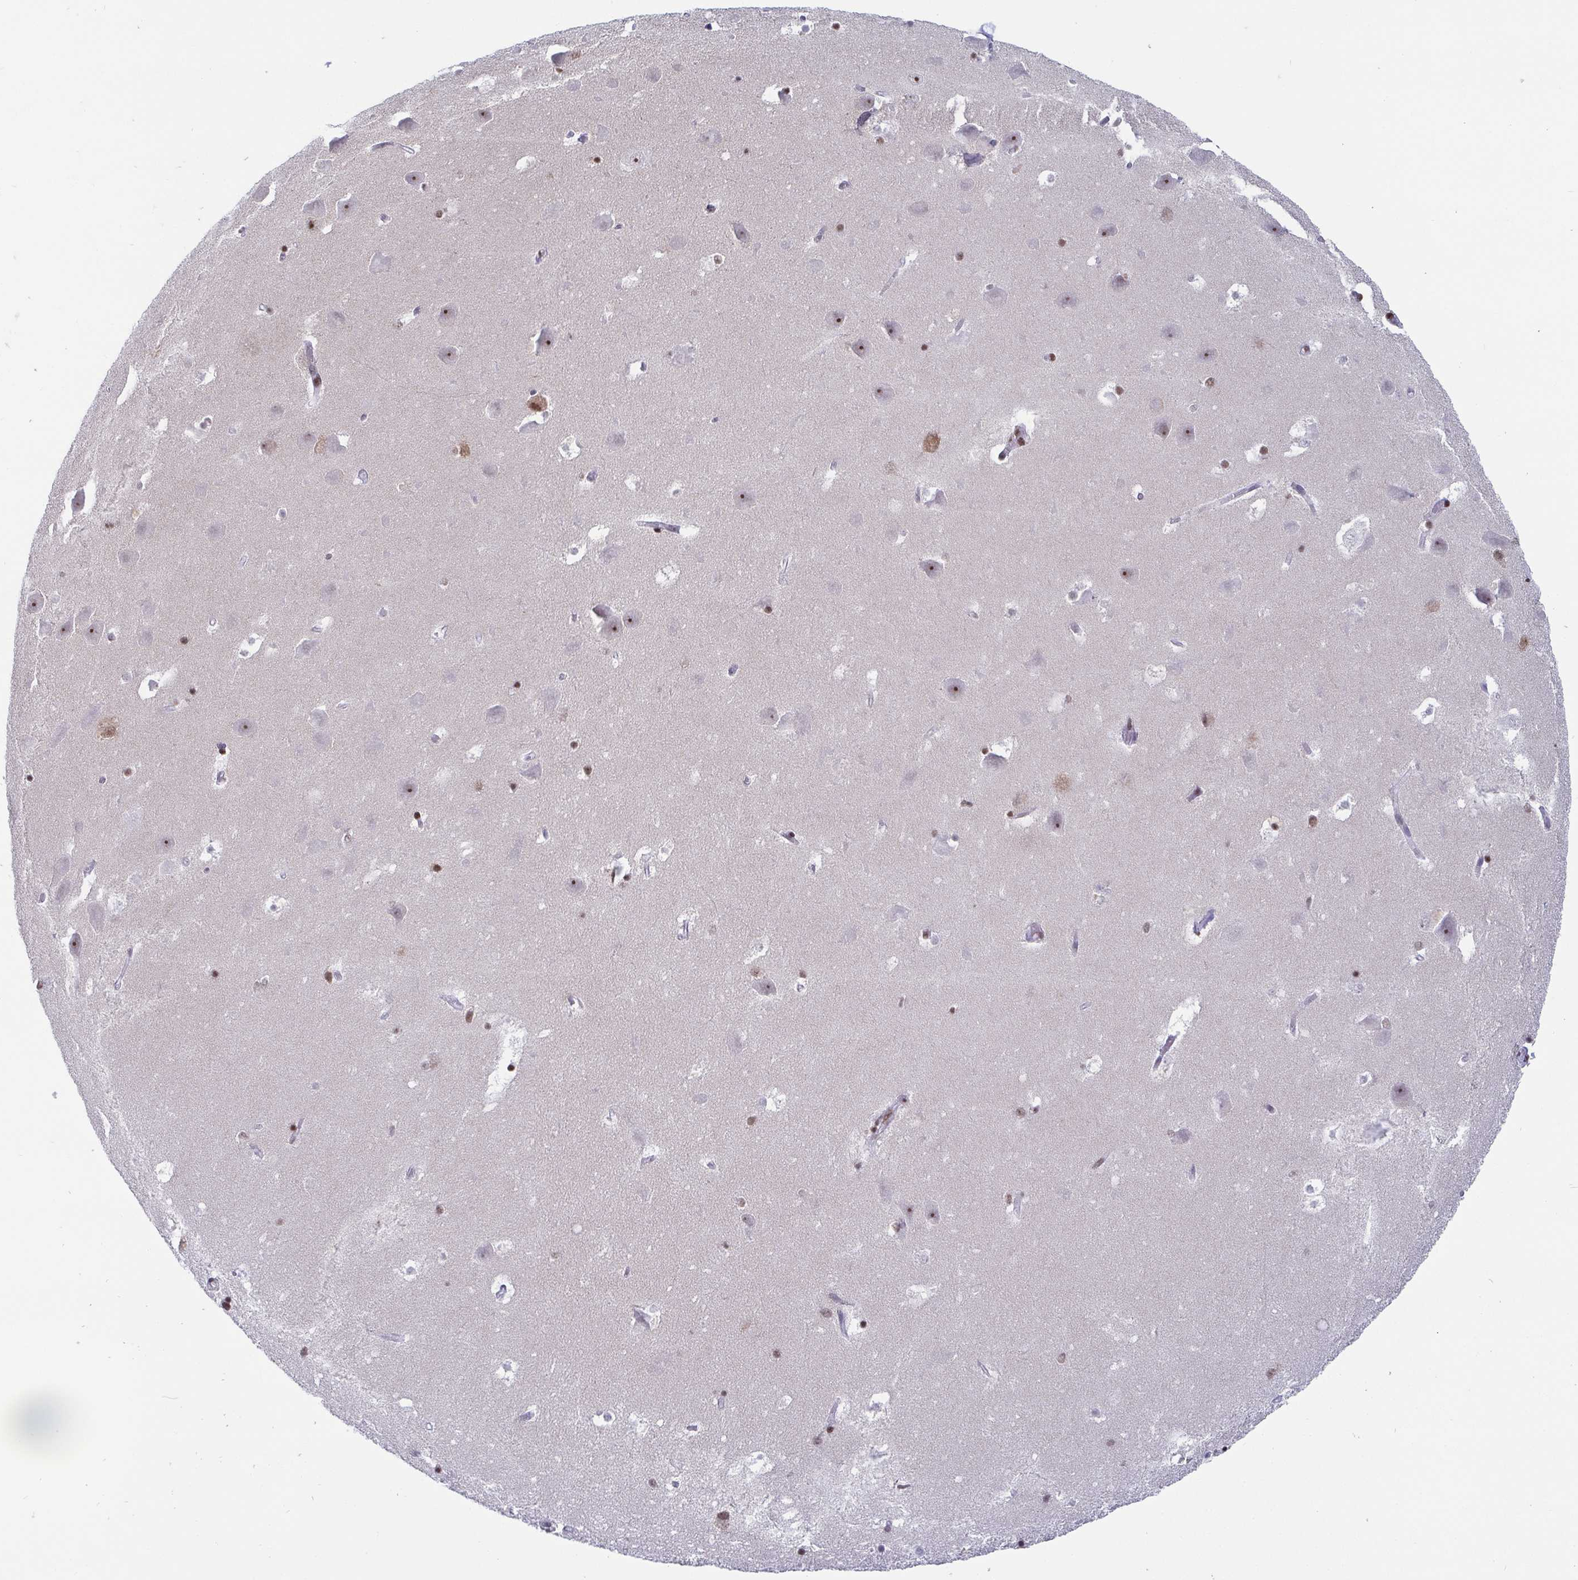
{"staining": {"intensity": "moderate", "quantity": "<25%", "location": "nuclear"}, "tissue": "hippocampus", "cell_type": "Glial cells", "image_type": "normal", "snomed": [{"axis": "morphology", "description": "Normal tissue, NOS"}, {"axis": "topography", "description": "Hippocampus"}], "caption": "Hippocampus stained with DAB immunohistochemistry shows low levels of moderate nuclear expression in about <25% of glial cells. (Stains: DAB in brown, nuclei in blue, Microscopy: brightfield microscopy at high magnification).", "gene": "CTCF", "patient": {"sex": "male", "age": 58}}